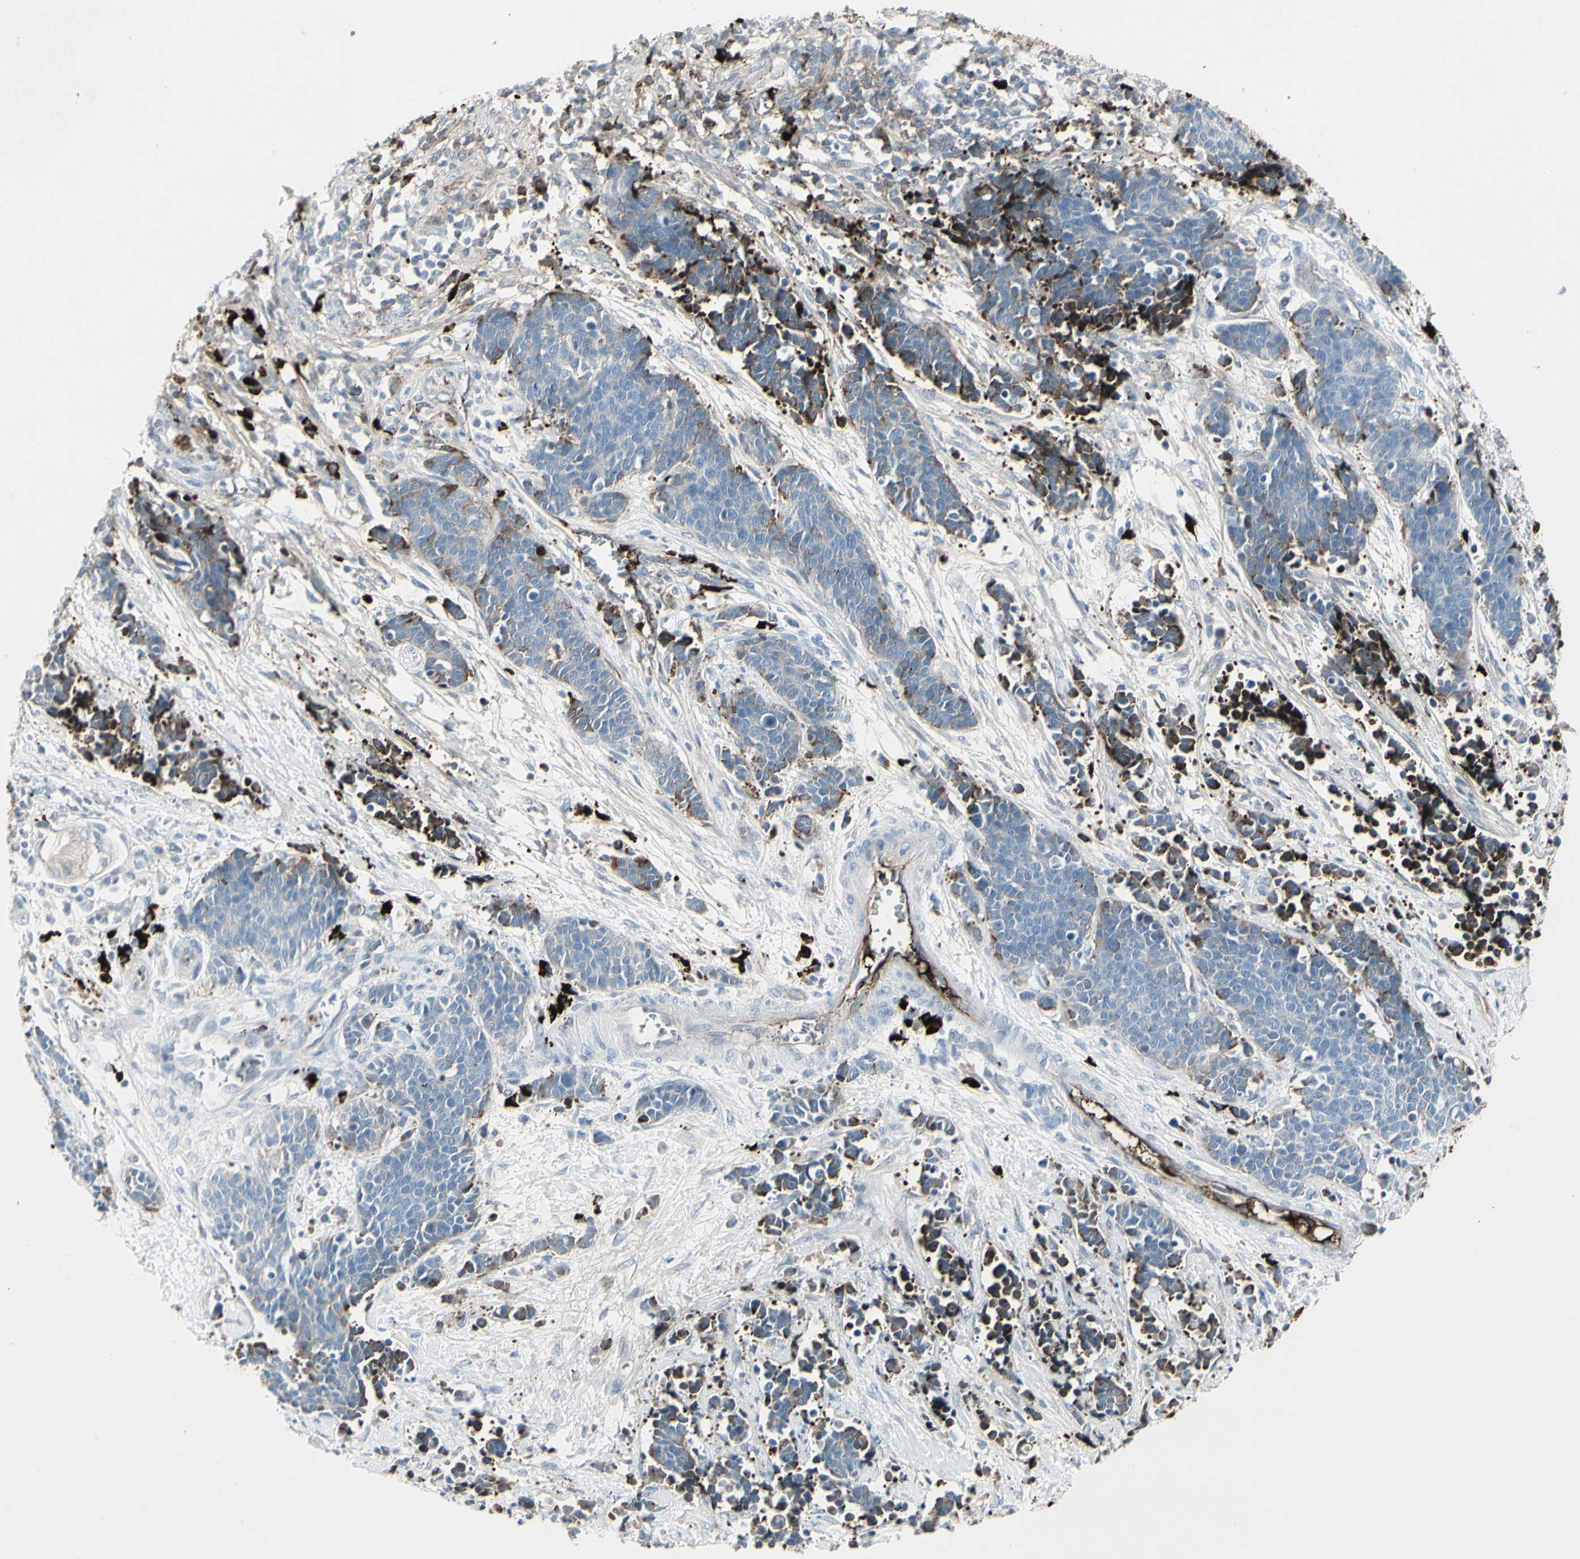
{"staining": {"intensity": "moderate", "quantity": "<25%", "location": "cytoplasmic/membranous"}, "tissue": "cervical cancer", "cell_type": "Tumor cells", "image_type": "cancer", "snomed": [{"axis": "morphology", "description": "Squamous cell carcinoma, NOS"}, {"axis": "topography", "description": "Cervix"}], "caption": "This image shows immunohistochemistry staining of cervical squamous cell carcinoma, with low moderate cytoplasmic/membranous expression in about <25% of tumor cells.", "gene": "IGHG1", "patient": {"sex": "female", "age": 35}}